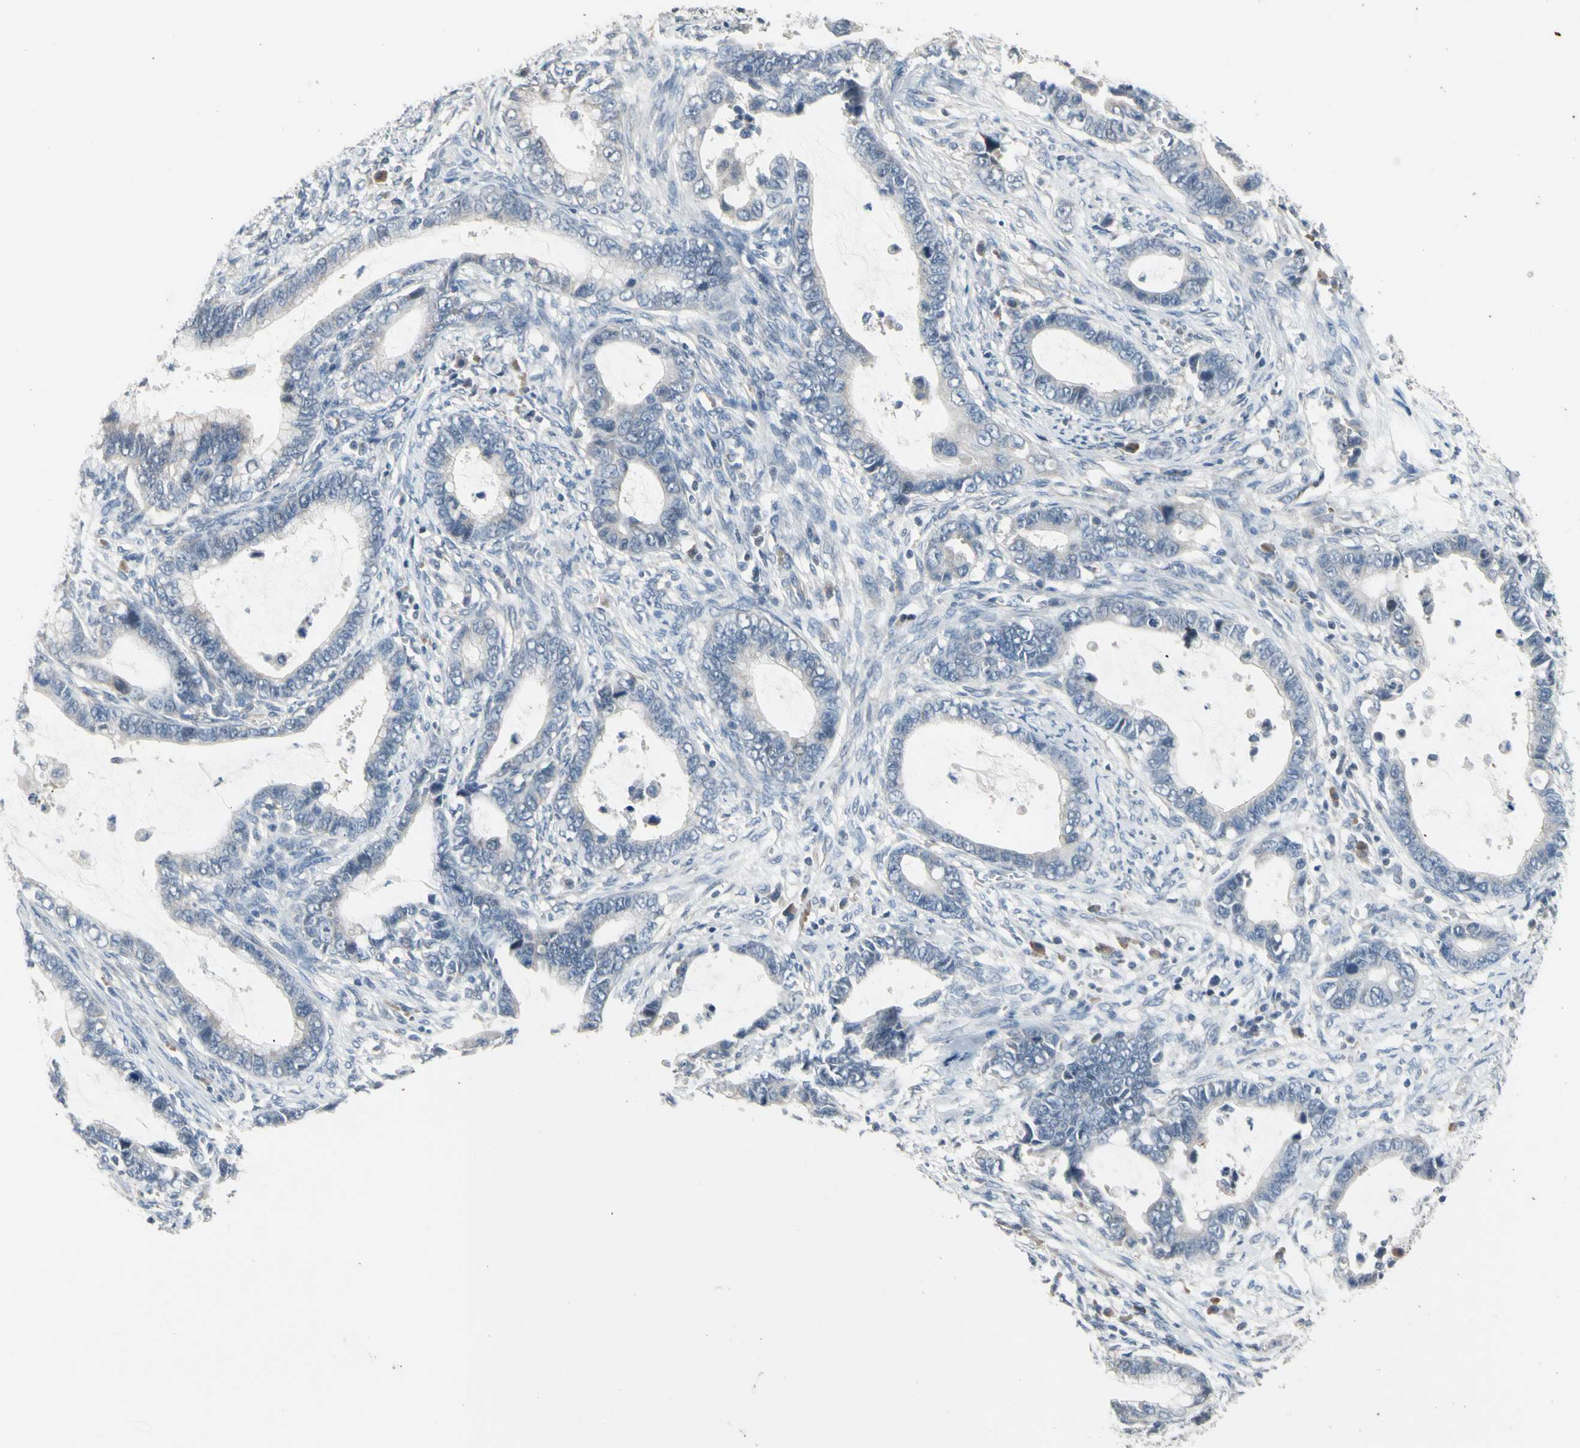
{"staining": {"intensity": "negative", "quantity": "none", "location": "none"}, "tissue": "cervical cancer", "cell_type": "Tumor cells", "image_type": "cancer", "snomed": [{"axis": "morphology", "description": "Adenocarcinoma, NOS"}, {"axis": "topography", "description": "Cervix"}], "caption": "A high-resolution micrograph shows immunohistochemistry staining of cervical cancer, which exhibits no significant staining in tumor cells. Brightfield microscopy of IHC stained with DAB (brown) and hematoxylin (blue), captured at high magnification.", "gene": "SV2A", "patient": {"sex": "female", "age": 44}}